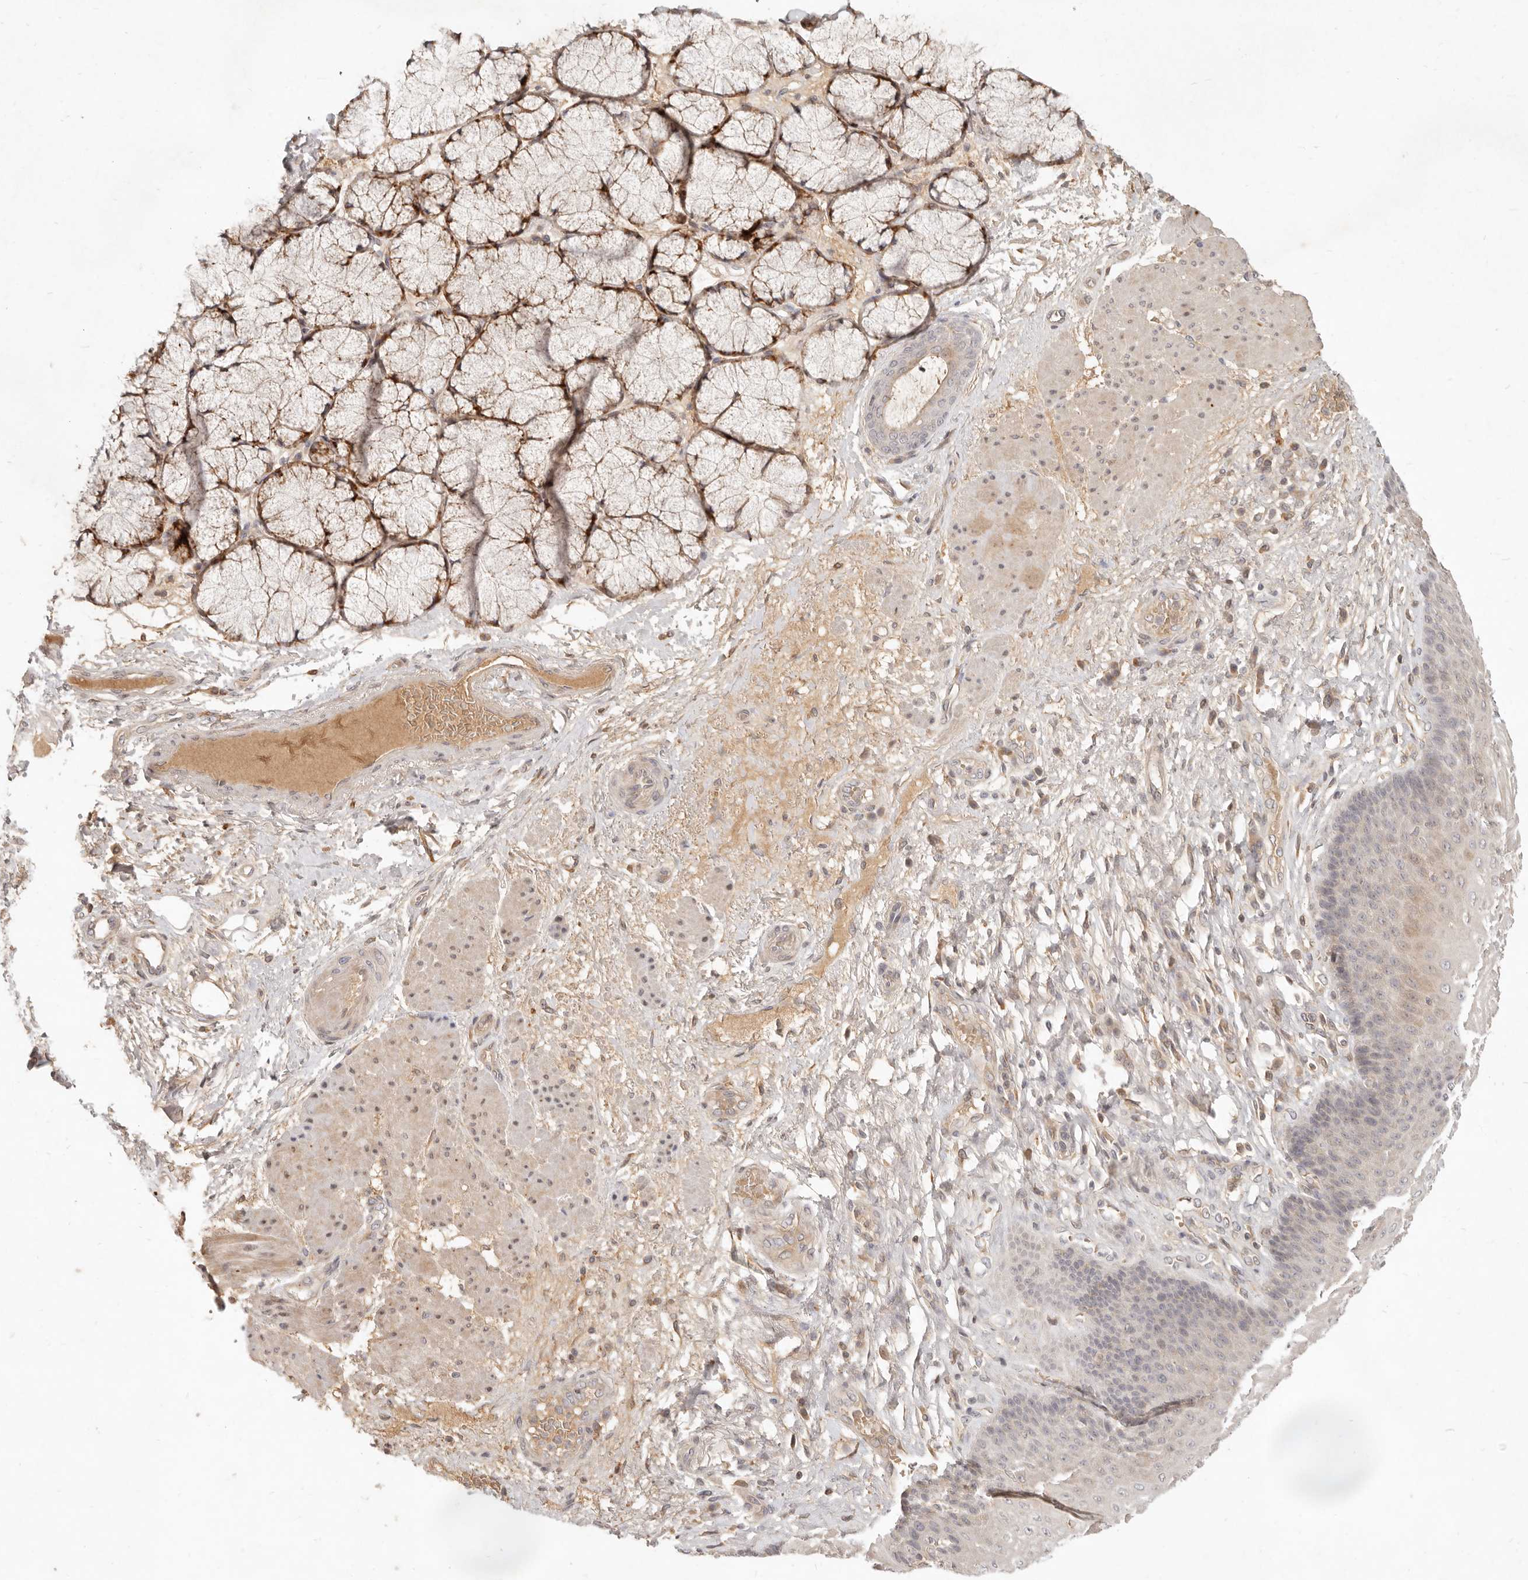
{"staining": {"intensity": "weak", "quantity": "25%-75%", "location": "cytoplasmic/membranous"}, "tissue": "esophagus", "cell_type": "Squamous epithelial cells", "image_type": "normal", "snomed": [{"axis": "morphology", "description": "Normal tissue, NOS"}, {"axis": "topography", "description": "Esophagus"}], "caption": "Esophagus stained with immunohistochemistry displays weak cytoplasmic/membranous staining in about 25%-75% of squamous epithelial cells.", "gene": "UBXN11", "patient": {"sex": "male", "age": 54}}